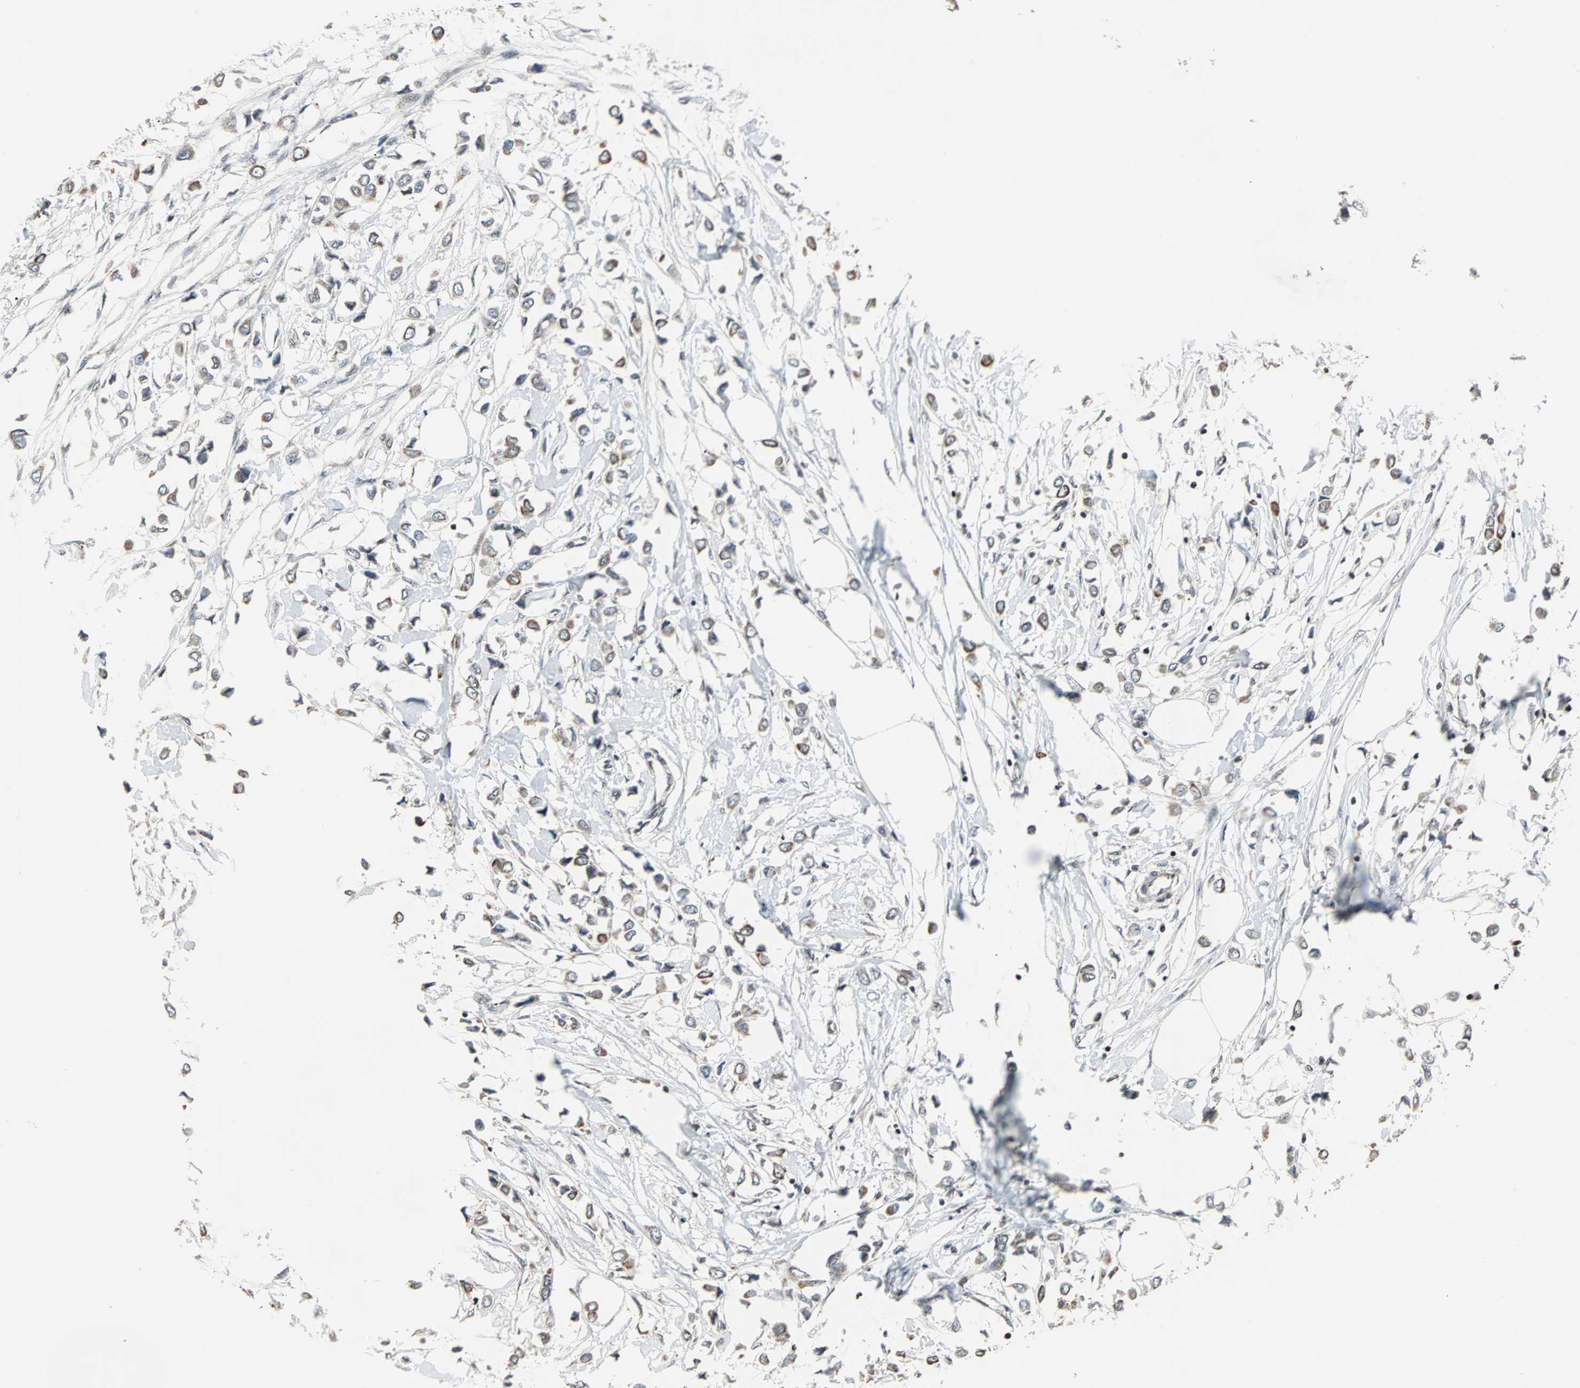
{"staining": {"intensity": "weak", "quantity": ">75%", "location": "cytoplasmic/membranous"}, "tissue": "breast cancer", "cell_type": "Tumor cells", "image_type": "cancer", "snomed": [{"axis": "morphology", "description": "Lobular carcinoma"}, {"axis": "topography", "description": "Breast"}], "caption": "The photomicrograph displays a brown stain indicating the presence of a protein in the cytoplasmic/membranous of tumor cells in breast cancer (lobular carcinoma).", "gene": "TERF2IP", "patient": {"sex": "female", "age": 51}}